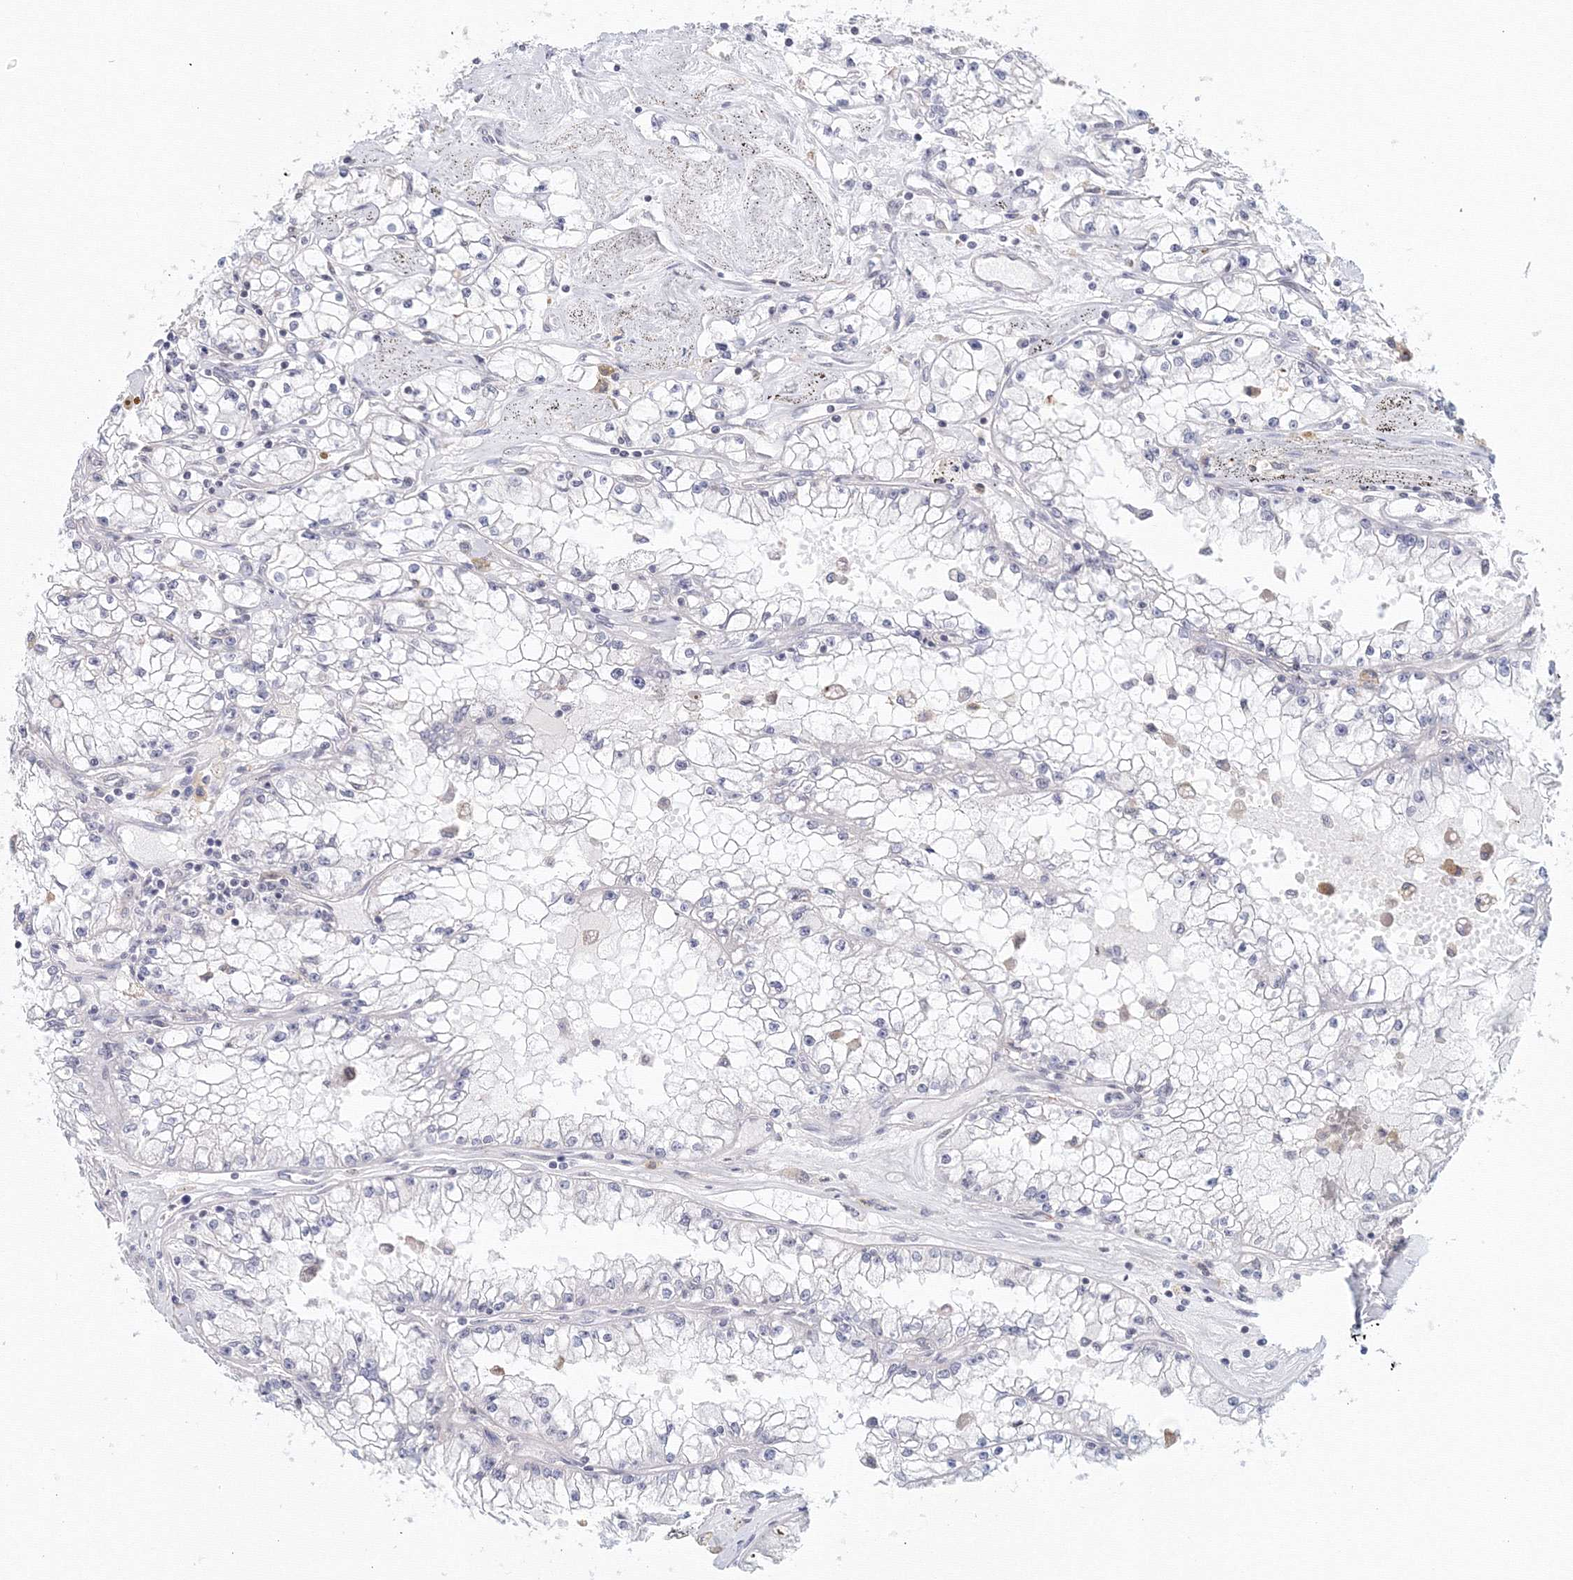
{"staining": {"intensity": "negative", "quantity": "none", "location": "none"}, "tissue": "renal cancer", "cell_type": "Tumor cells", "image_type": "cancer", "snomed": [{"axis": "morphology", "description": "Adenocarcinoma, NOS"}, {"axis": "topography", "description": "Kidney"}], "caption": "Immunohistochemical staining of human renal cancer reveals no significant staining in tumor cells.", "gene": "SLC7A7", "patient": {"sex": "male", "age": 56}}